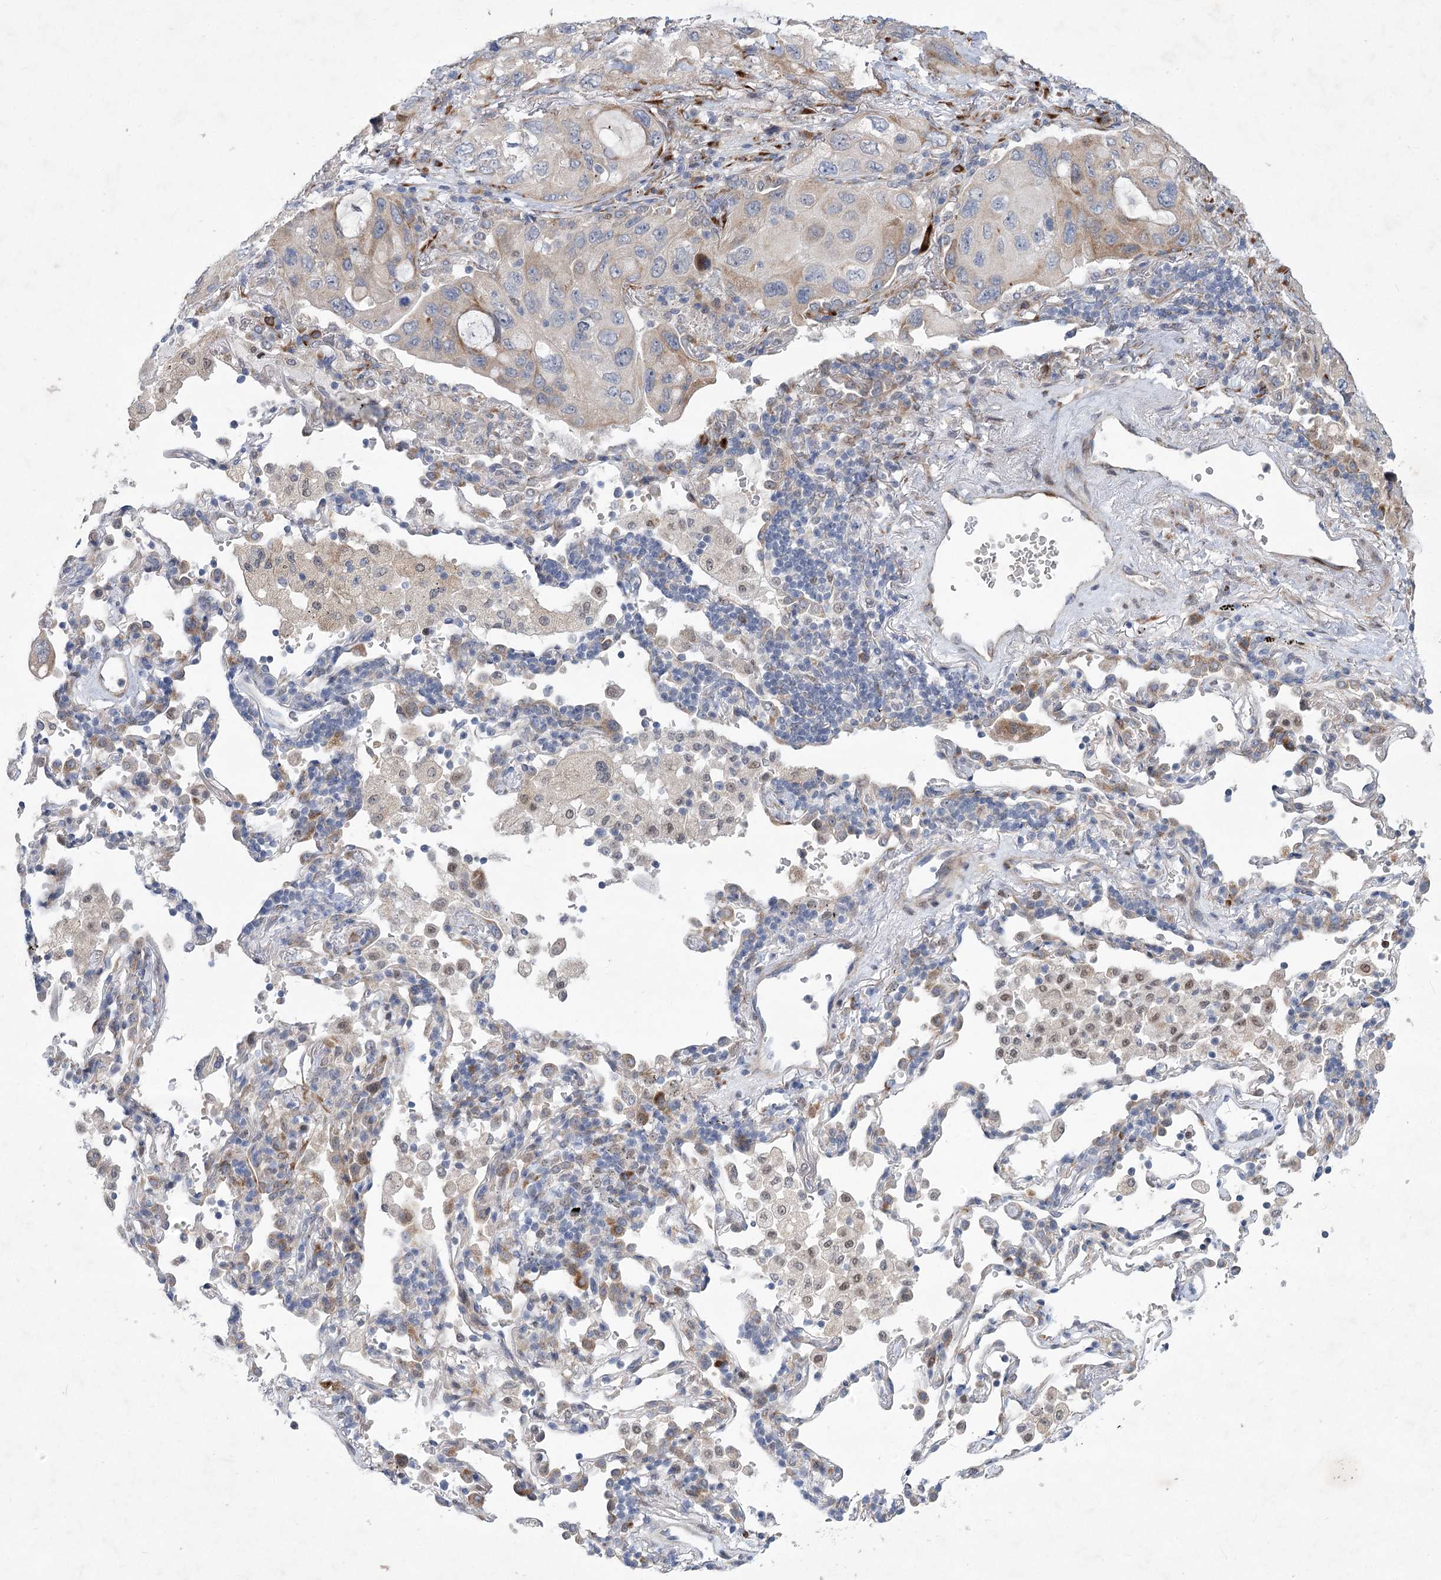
{"staining": {"intensity": "moderate", "quantity": "<25%", "location": "cytoplasmic/membranous"}, "tissue": "lung cancer", "cell_type": "Tumor cells", "image_type": "cancer", "snomed": [{"axis": "morphology", "description": "Squamous cell carcinoma, NOS"}, {"axis": "topography", "description": "Lung"}], "caption": "Immunohistochemical staining of human lung cancer reveals moderate cytoplasmic/membranous protein staining in approximately <25% of tumor cells.", "gene": "GCNT4", "patient": {"sex": "female", "age": 73}}